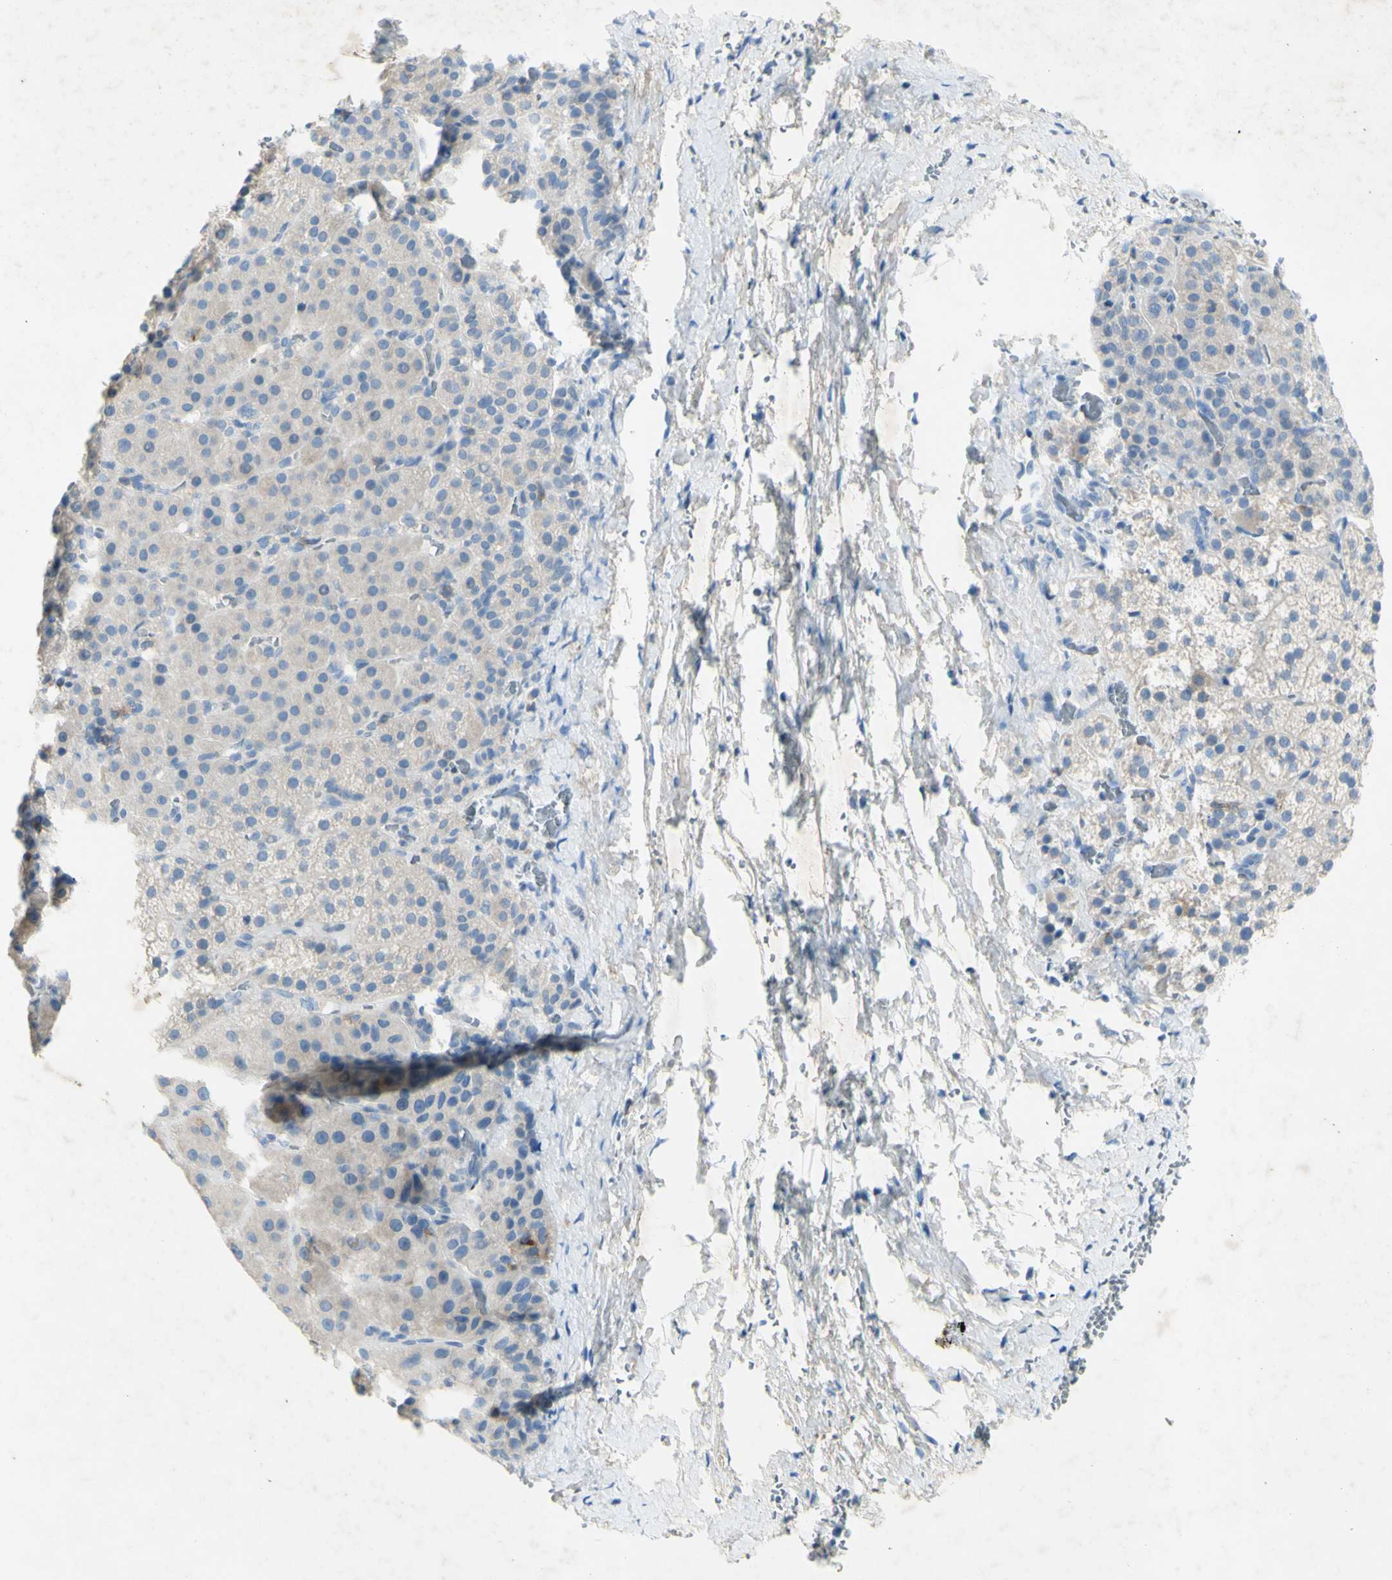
{"staining": {"intensity": "moderate", "quantity": "<25%", "location": "cytoplasmic/membranous"}, "tissue": "adrenal gland", "cell_type": "Glandular cells", "image_type": "normal", "snomed": [{"axis": "morphology", "description": "Normal tissue, NOS"}, {"axis": "topography", "description": "Adrenal gland"}], "caption": "The image displays immunohistochemical staining of normal adrenal gland. There is moderate cytoplasmic/membranous staining is appreciated in approximately <25% of glandular cells. The staining was performed using DAB (3,3'-diaminobenzidine), with brown indicating positive protein expression. Nuclei are stained blue with hematoxylin.", "gene": "GDF15", "patient": {"sex": "female", "age": 57}}